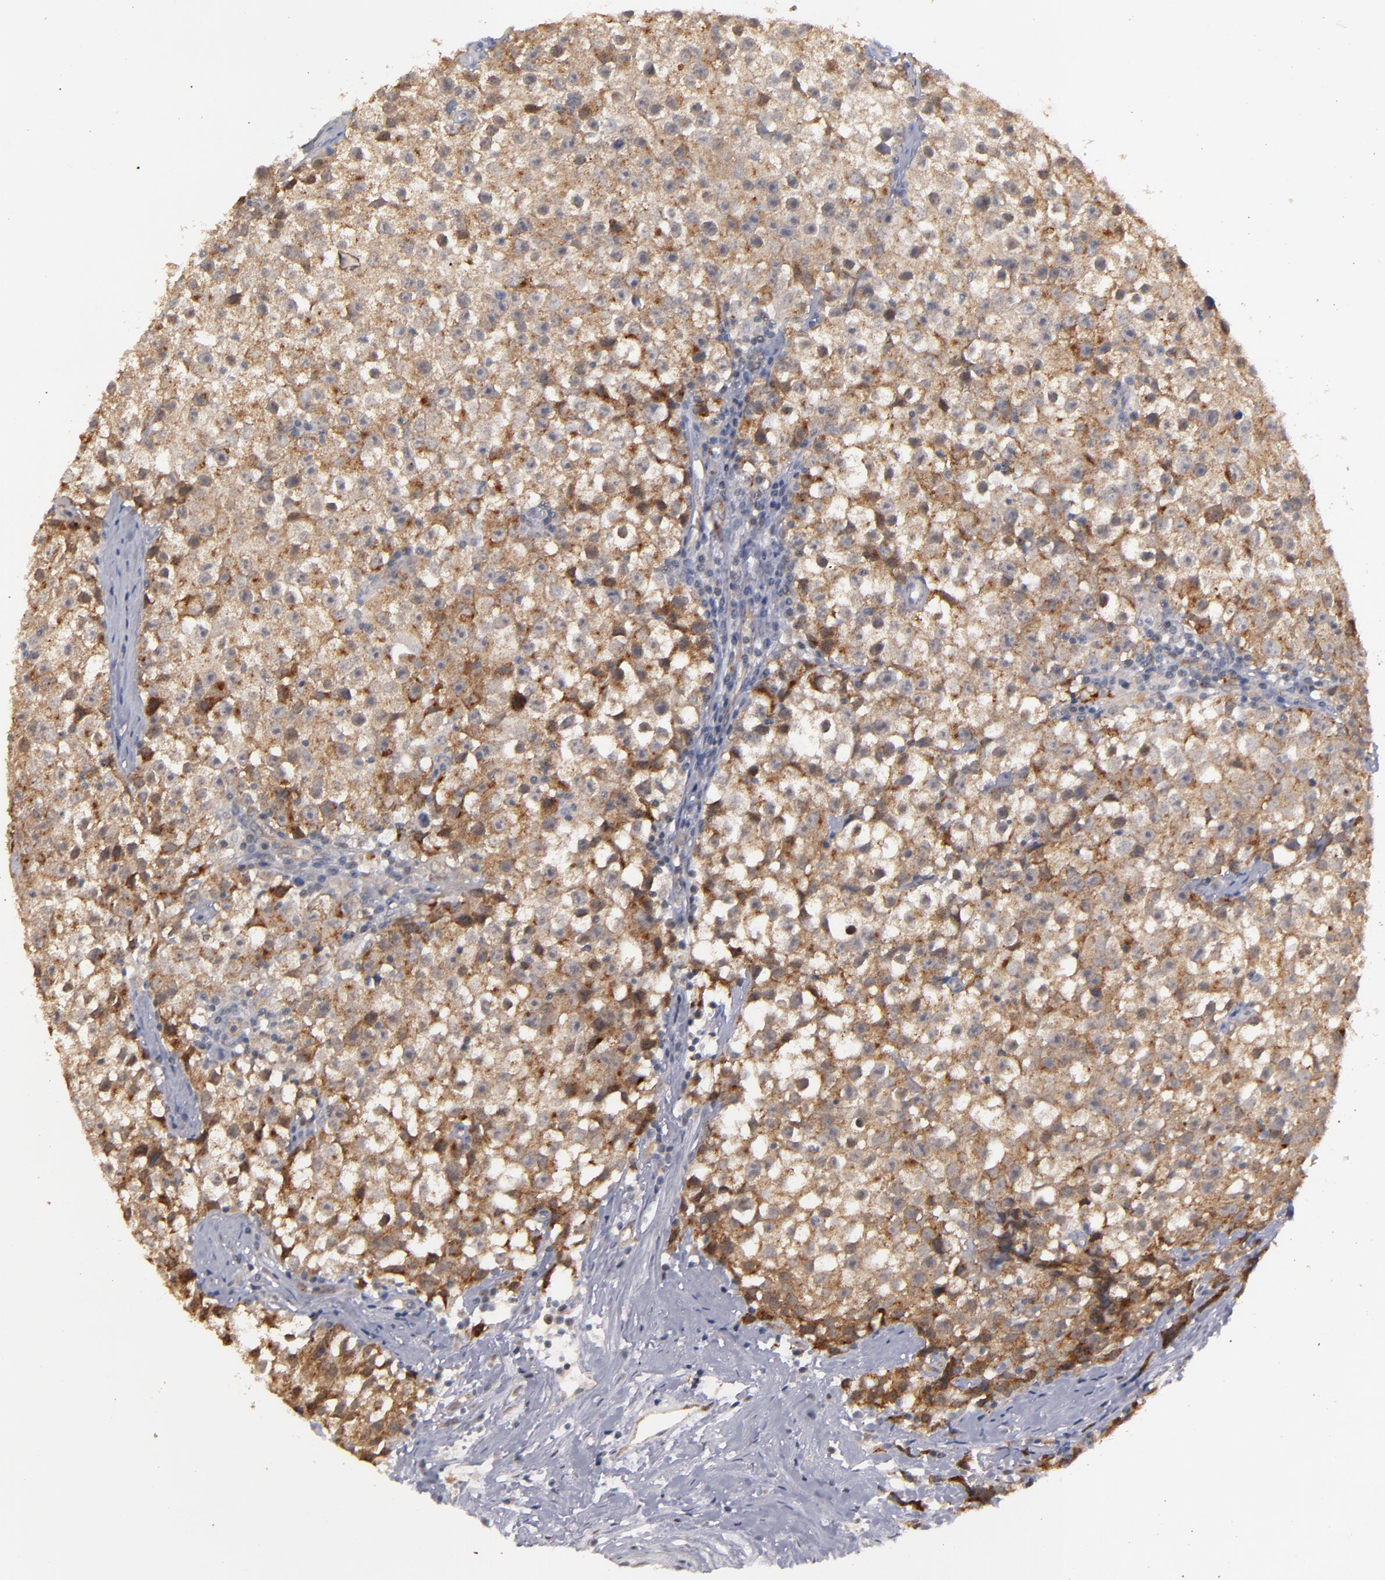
{"staining": {"intensity": "moderate", "quantity": ">75%", "location": "cytoplasmic/membranous"}, "tissue": "testis cancer", "cell_type": "Tumor cells", "image_type": "cancer", "snomed": [{"axis": "morphology", "description": "Seminoma, NOS"}, {"axis": "topography", "description": "Testis"}], "caption": "Protein expression analysis of testis cancer (seminoma) exhibits moderate cytoplasmic/membranous expression in about >75% of tumor cells.", "gene": "STX3", "patient": {"sex": "male", "age": 35}}